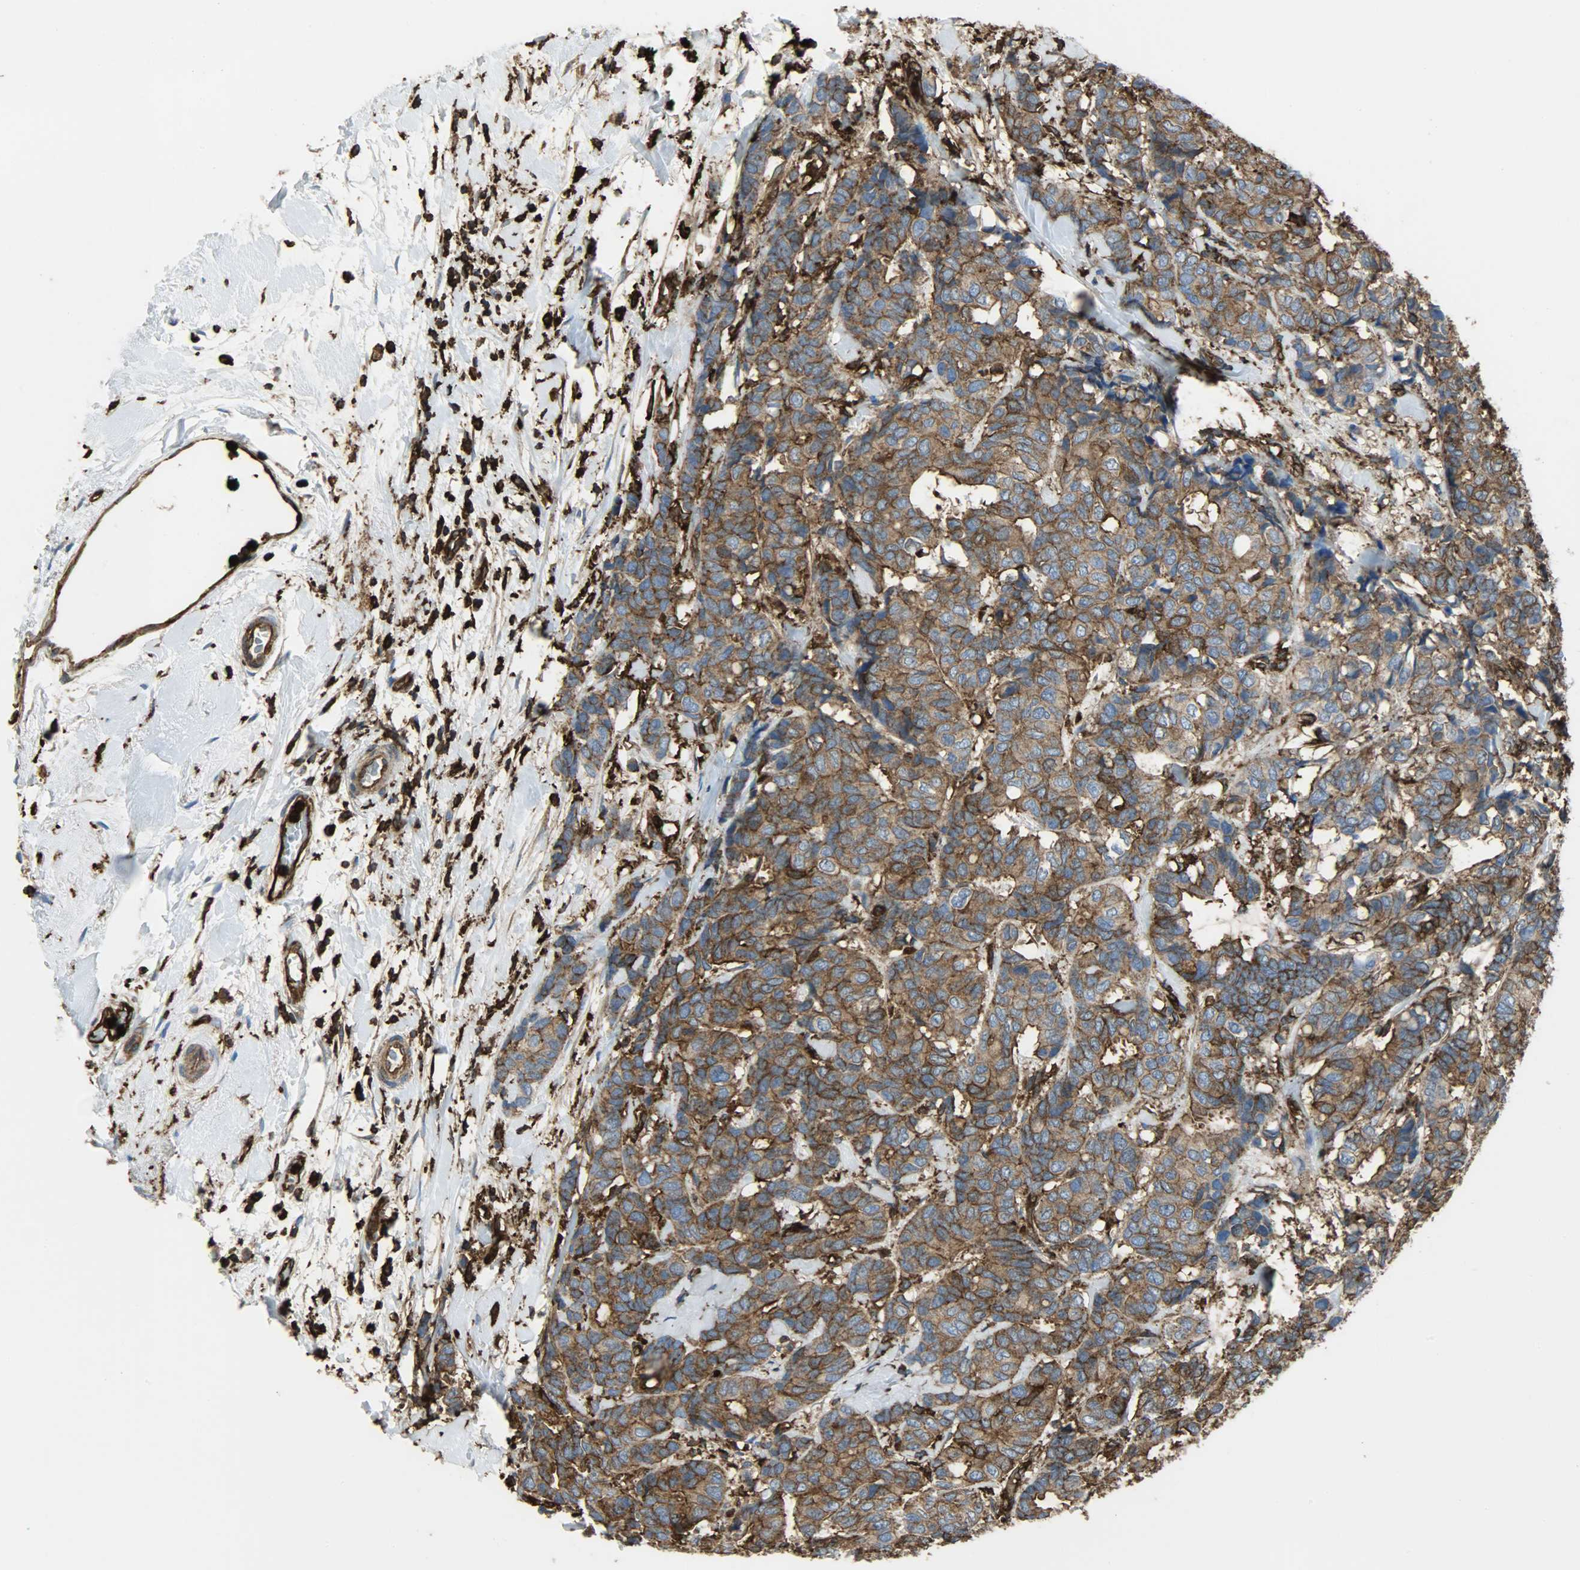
{"staining": {"intensity": "strong", "quantity": ">75%", "location": "cytoplasmic/membranous"}, "tissue": "breast cancer", "cell_type": "Tumor cells", "image_type": "cancer", "snomed": [{"axis": "morphology", "description": "Duct carcinoma"}, {"axis": "topography", "description": "Breast"}], "caption": "Breast cancer (infiltrating ductal carcinoma) stained for a protein (brown) displays strong cytoplasmic/membranous positive positivity in about >75% of tumor cells.", "gene": "VASP", "patient": {"sex": "female", "age": 87}}